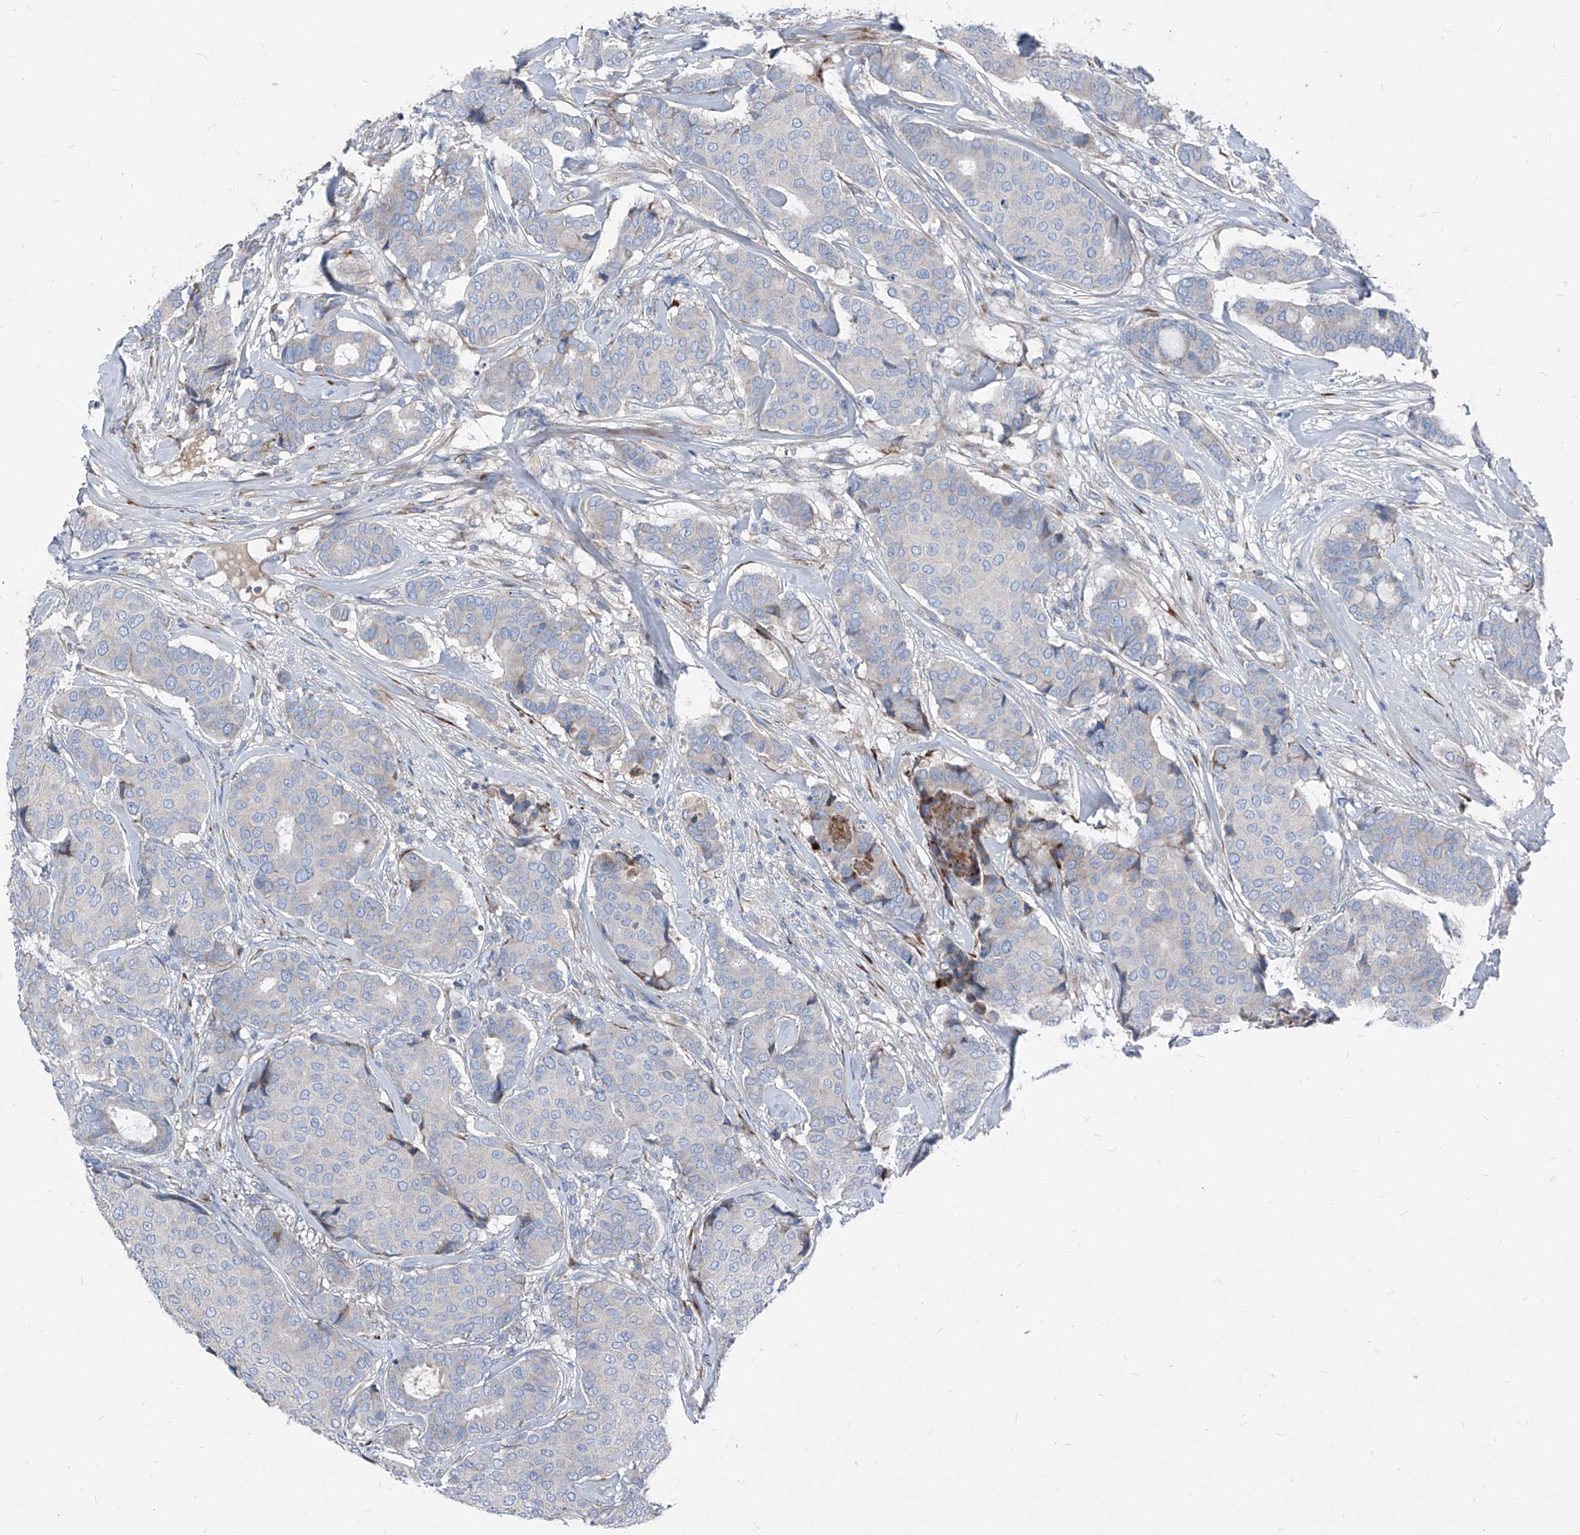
{"staining": {"intensity": "negative", "quantity": "none", "location": "none"}, "tissue": "breast cancer", "cell_type": "Tumor cells", "image_type": "cancer", "snomed": [{"axis": "morphology", "description": "Duct carcinoma"}, {"axis": "topography", "description": "Breast"}], "caption": "High power microscopy micrograph of an IHC image of invasive ductal carcinoma (breast), revealing no significant staining in tumor cells. Nuclei are stained in blue.", "gene": "IFI27", "patient": {"sex": "female", "age": 75}}